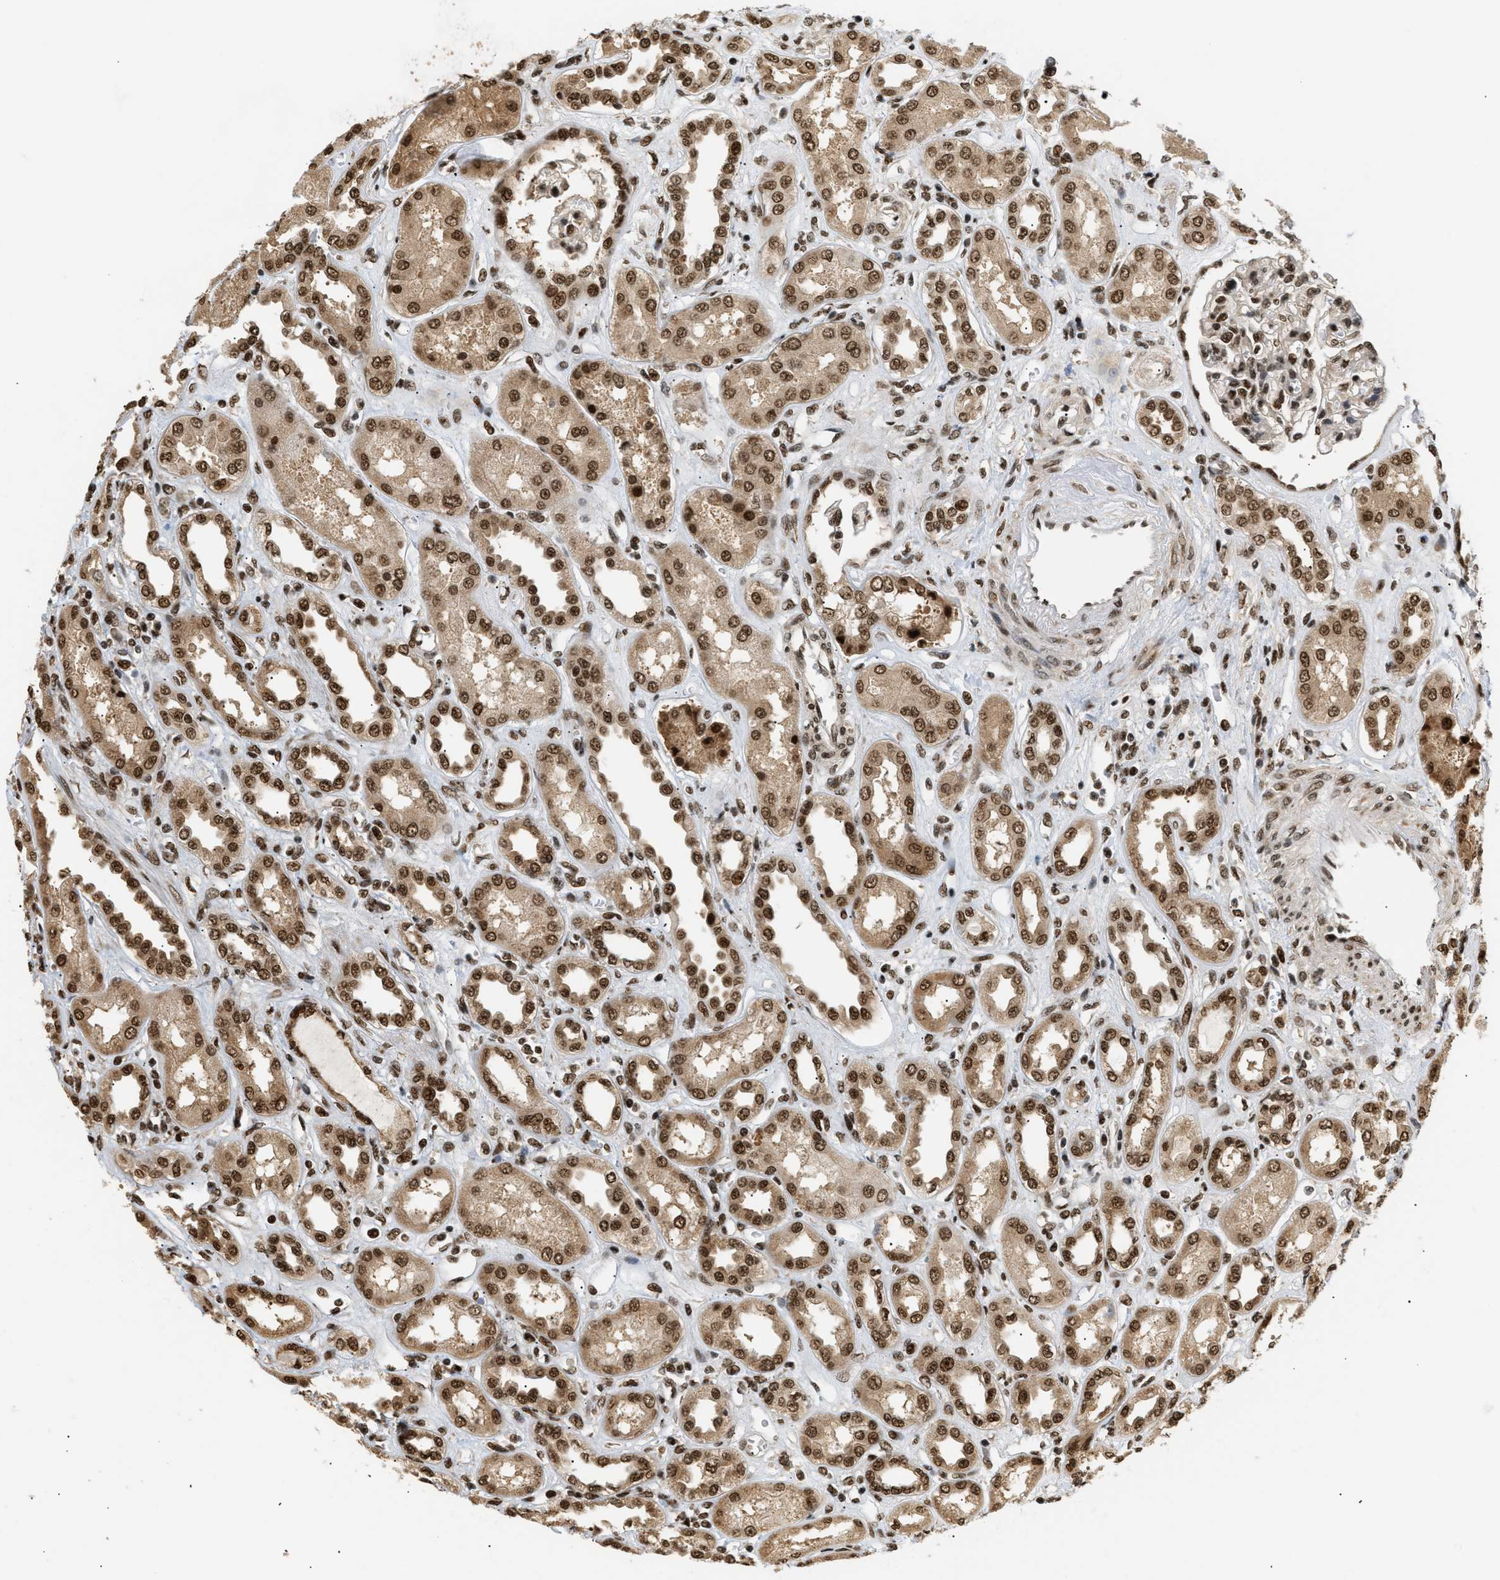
{"staining": {"intensity": "strong", "quantity": "25%-75%", "location": "cytoplasmic/membranous,nuclear"}, "tissue": "kidney", "cell_type": "Cells in glomeruli", "image_type": "normal", "snomed": [{"axis": "morphology", "description": "Normal tissue, NOS"}, {"axis": "topography", "description": "Kidney"}], "caption": "Unremarkable kidney was stained to show a protein in brown. There is high levels of strong cytoplasmic/membranous,nuclear positivity in approximately 25%-75% of cells in glomeruli.", "gene": "RBM5", "patient": {"sex": "male", "age": 59}}